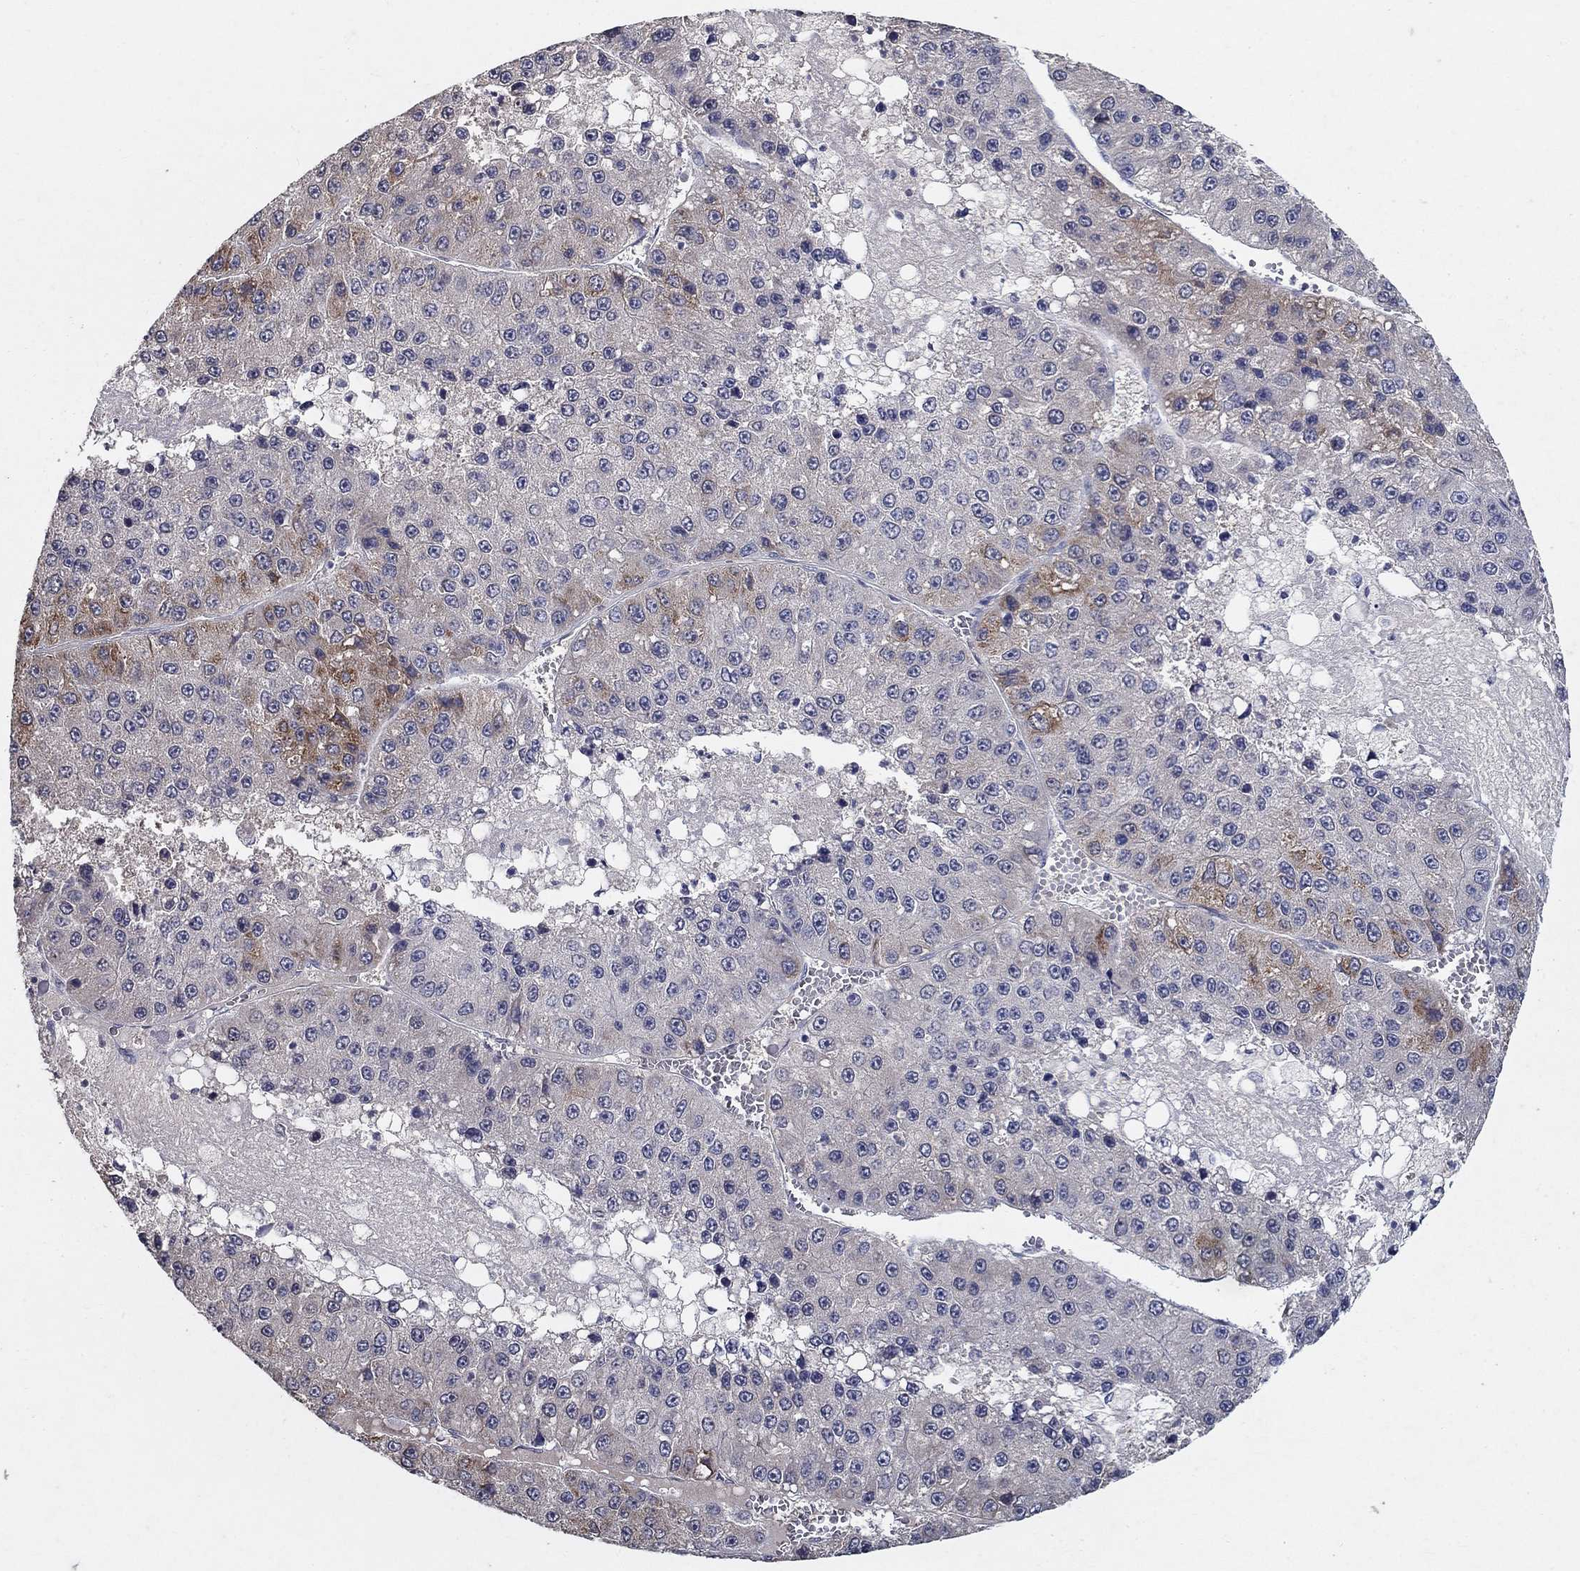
{"staining": {"intensity": "moderate", "quantity": "<25%", "location": "cytoplasmic/membranous"}, "tissue": "liver cancer", "cell_type": "Tumor cells", "image_type": "cancer", "snomed": [{"axis": "morphology", "description": "Carcinoma, Hepatocellular, NOS"}, {"axis": "topography", "description": "Liver"}], "caption": "This micrograph demonstrates hepatocellular carcinoma (liver) stained with immunohistochemistry (IHC) to label a protein in brown. The cytoplasmic/membranous of tumor cells show moderate positivity for the protein. Nuclei are counter-stained blue.", "gene": "PROZ", "patient": {"sex": "female", "age": 73}}